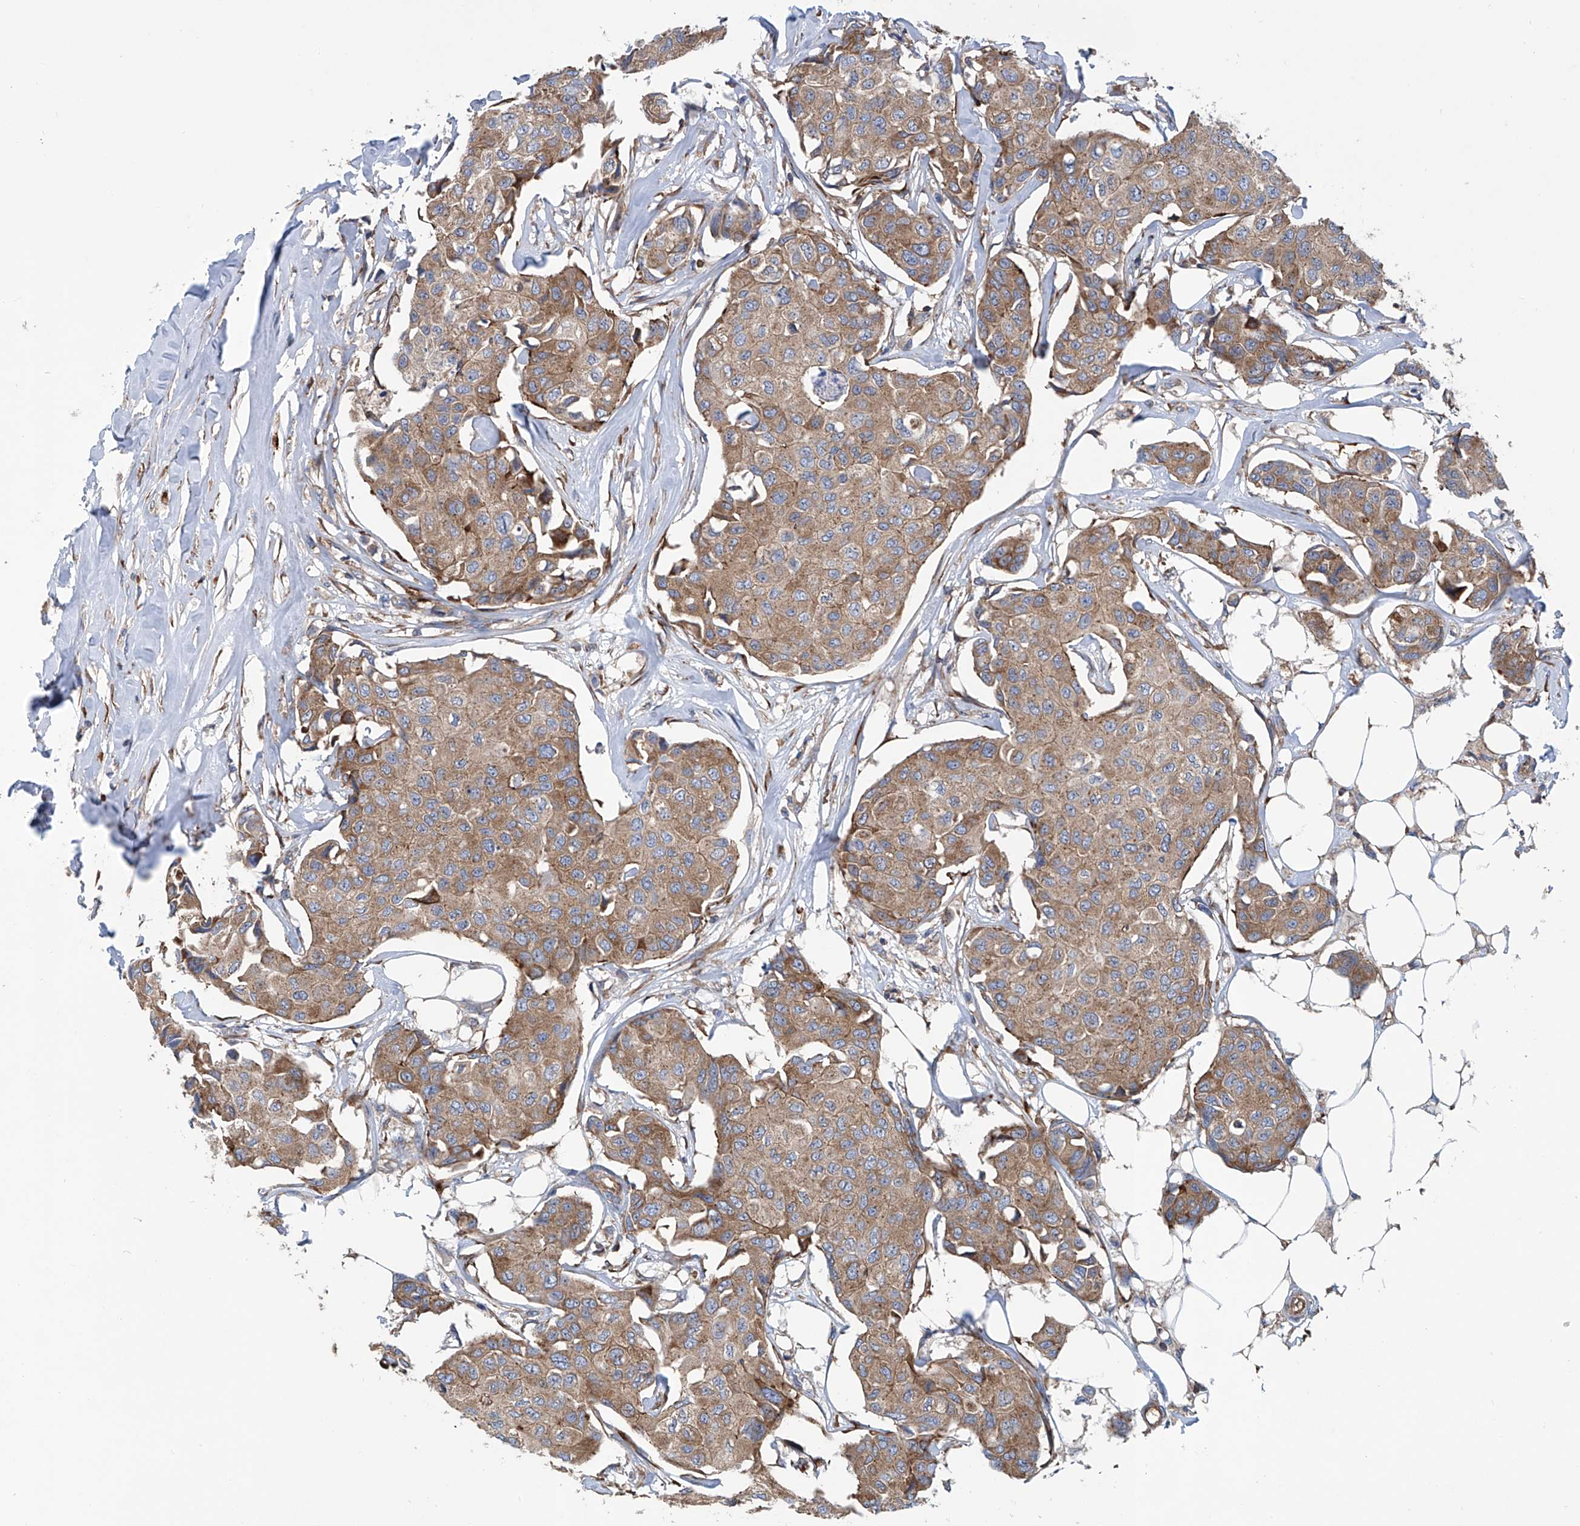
{"staining": {"intensity": "moderate", "quantity": ">75%", "location": "cytoplasmic/membranous"}, "tissue": "breast cancer", "cell_type": "Tumor cells", "image_type": "cancer", "snomed": [{"axis": "morphology", "description": "Duct carcinoma"}, {"axis": "topography", "description": "Breast"}], "caption": "Breast cancer tissue shows moderate cytoplasmic/membranous positivity in about >75% of tumor cells, visualized by immunohistochemistry.", "gene": "SENP2", "patient": {"sex": "female", "age": 80}}